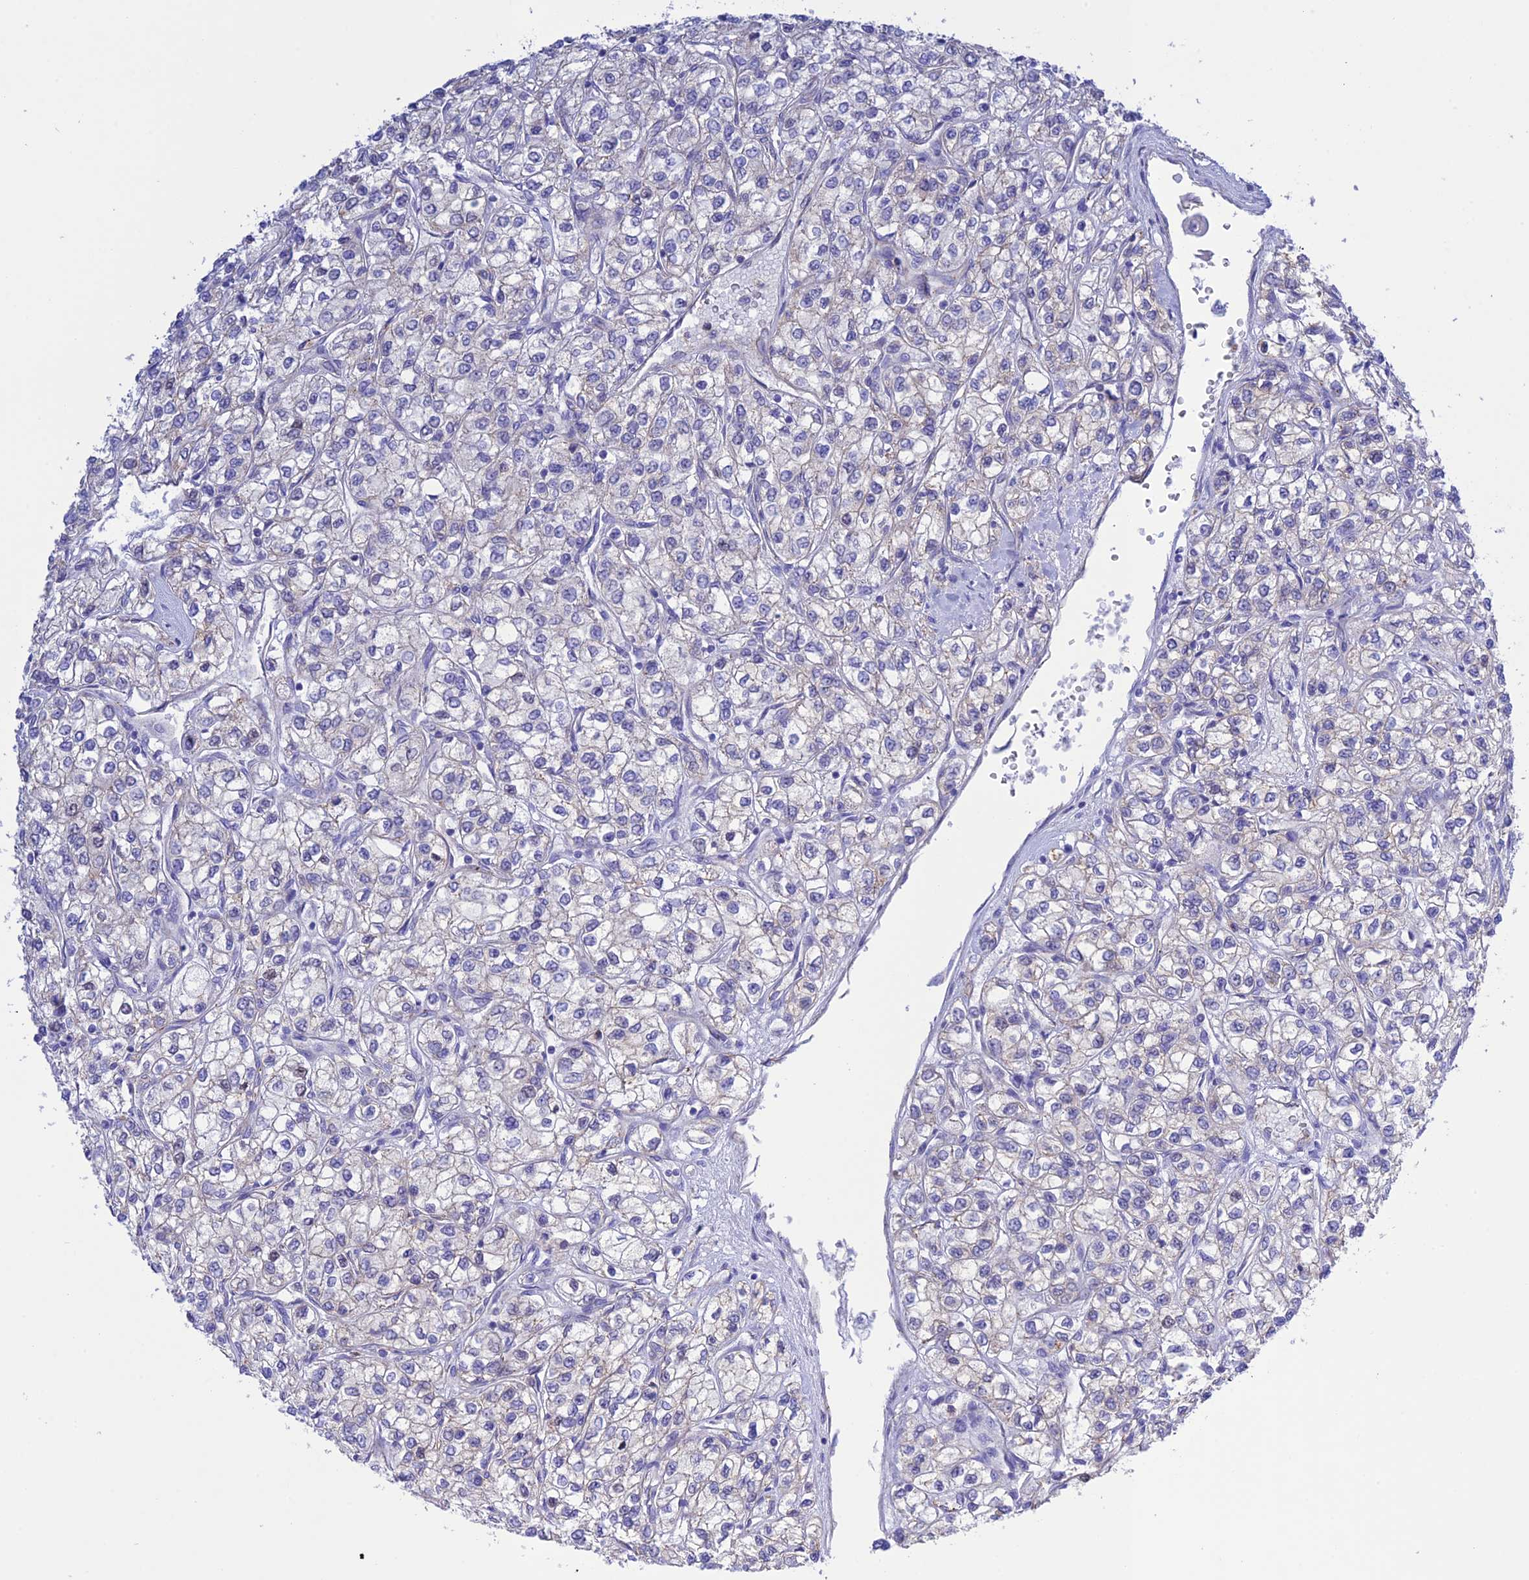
{"staining": {"intensity": "negative", "quantity": "none", "location": "none"}, "tissue": "renal cancer", "cell_type": "Tumor cells", "image_type": "cancer", "snomed": [{"axis": "morphology", "description": "Adenocarcinoma, NOS"}, {"axis": "topography", "description": "Kidney"}], "caption": "Renal adenocarcinoma was stained to show a protein in brown. There is no significant expression in tumor cells.", "gene": "CHSY3", "patient": {"sex": "male", "age": 80}}